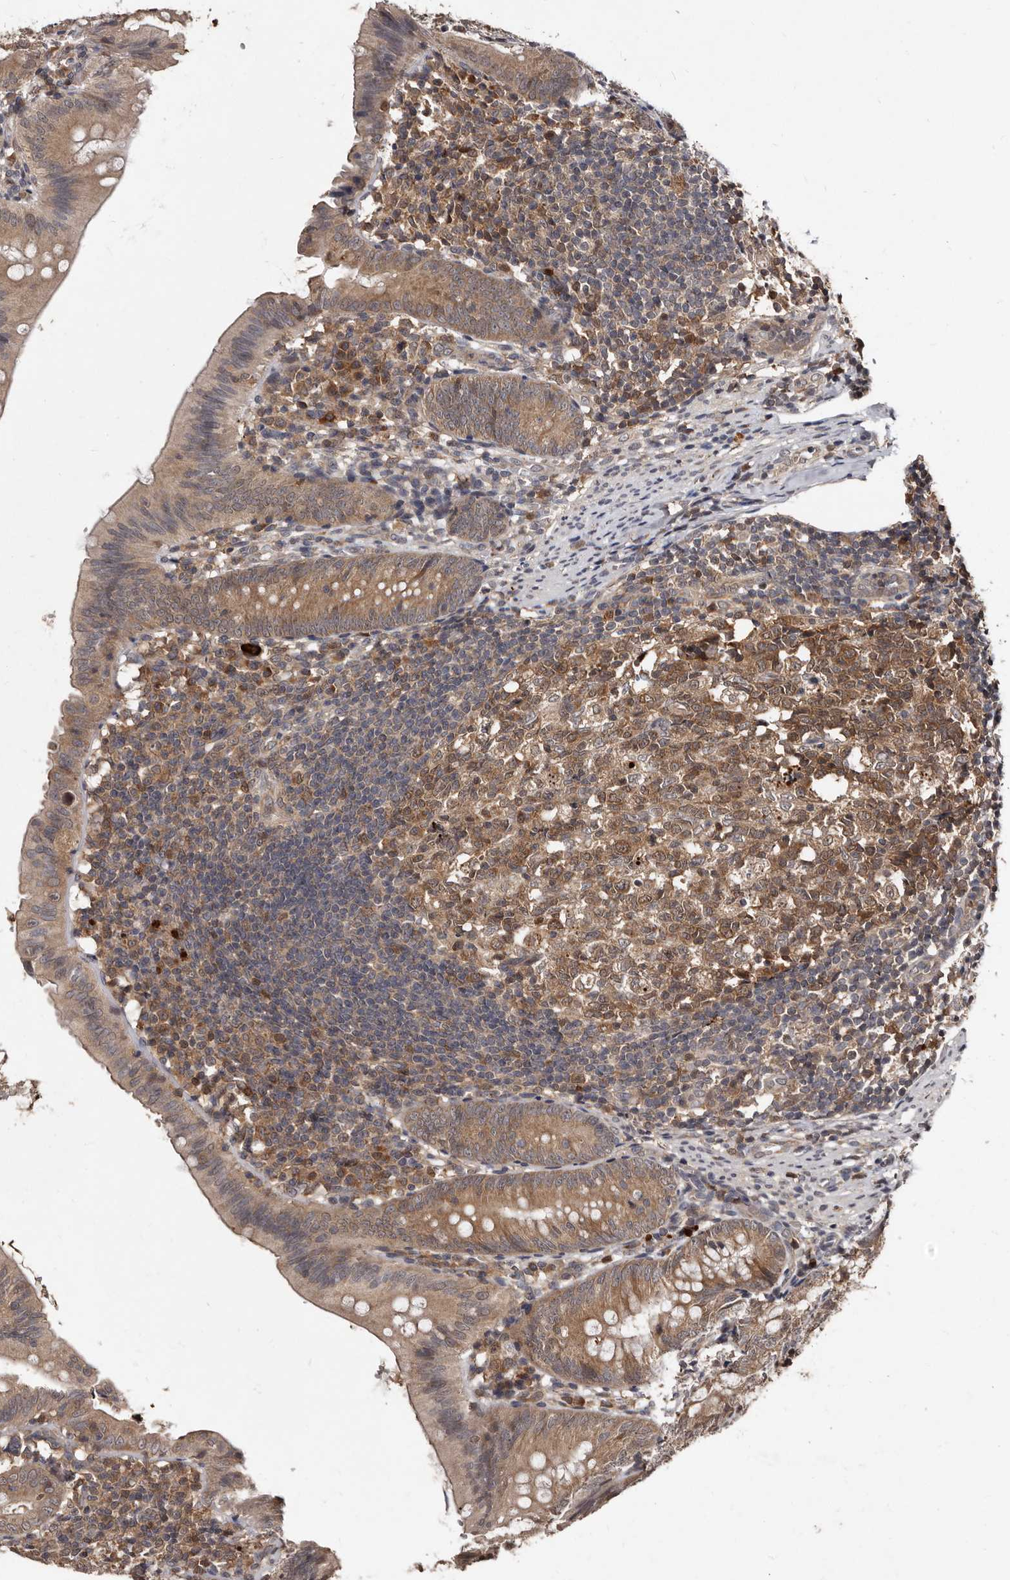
{"staining": {"intensity": "moderate", "quantity": ">75%", "location": "cytoplasmic/membranous"}, "tissue": "appendix", "cell_type": "Glandular cells", "image_type": "normal", "snomed": [{"axis": "morphology", "description": "Normal tissue, NOS"}, {"axis": "topography", "description": "Appendix"}], "caption": "This is a micrograph of immunohistochemistry (IHC) staining of normal appendix, which shows moderate staining in the cytoplasmic/membranous of glandular cells.", "gene": "PMVK", "patient": {"sex": "male", "age": 1}}